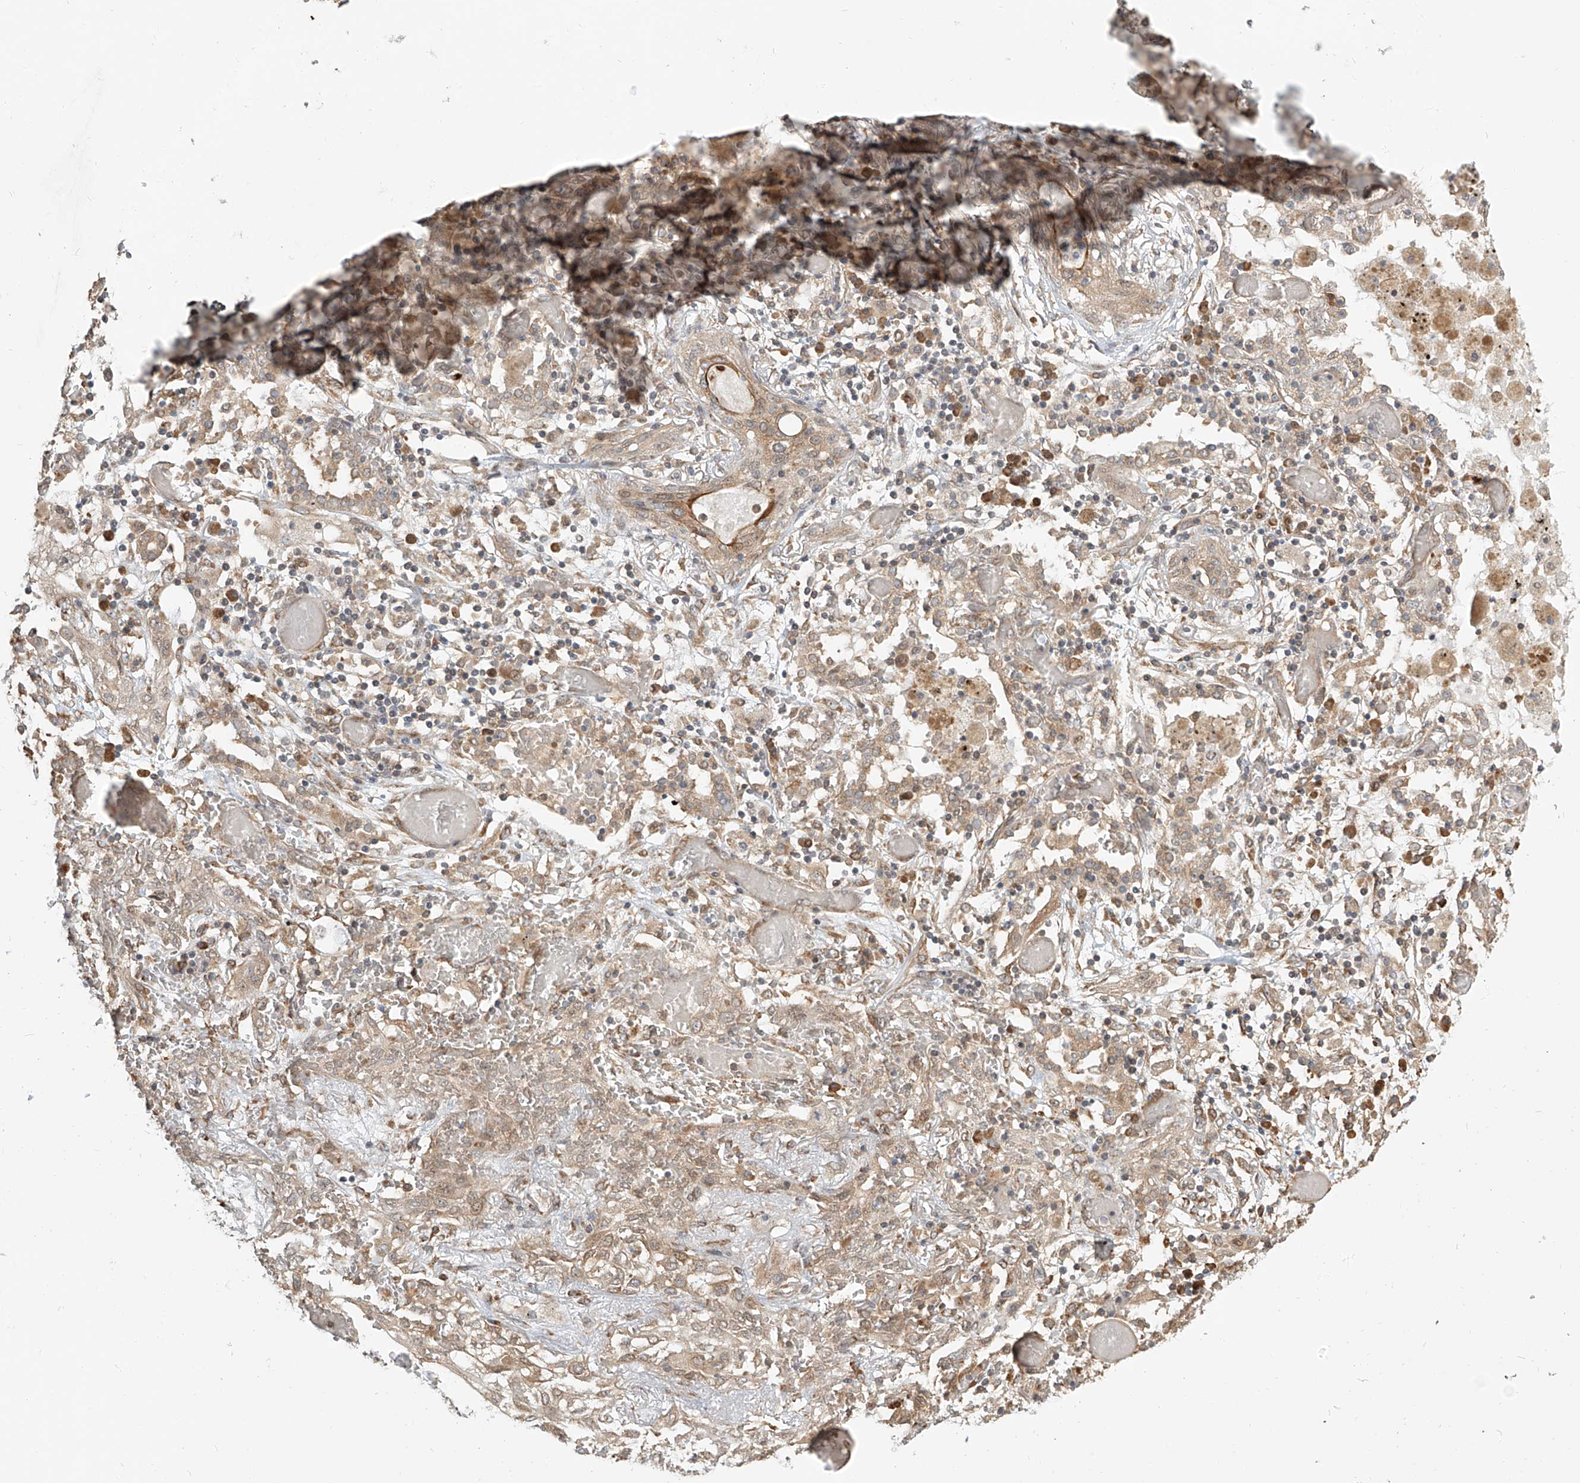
{"staining": {"intensity": "weak", "quantity": "<25%", "location": "cytoplasmic/membranous"}, "tissue": "lung cancer", "cell_type": "Tumor cells", "image_type": "cancer", "snomed": [{"axis": "morphology", "description": "Squamous cell carcinoma, NOS"}, {"axis": "topography", "description": "Lung"}], "caption": "The histopathology image shows no significant expression in tumor cells of lung cancer. (DAB (3,3'-diaminobenzidine) immunohistochemistry with hematoxylin counter stain).", "gene": "UBE2K", "patient": {"sex": "female", "age": 47}}